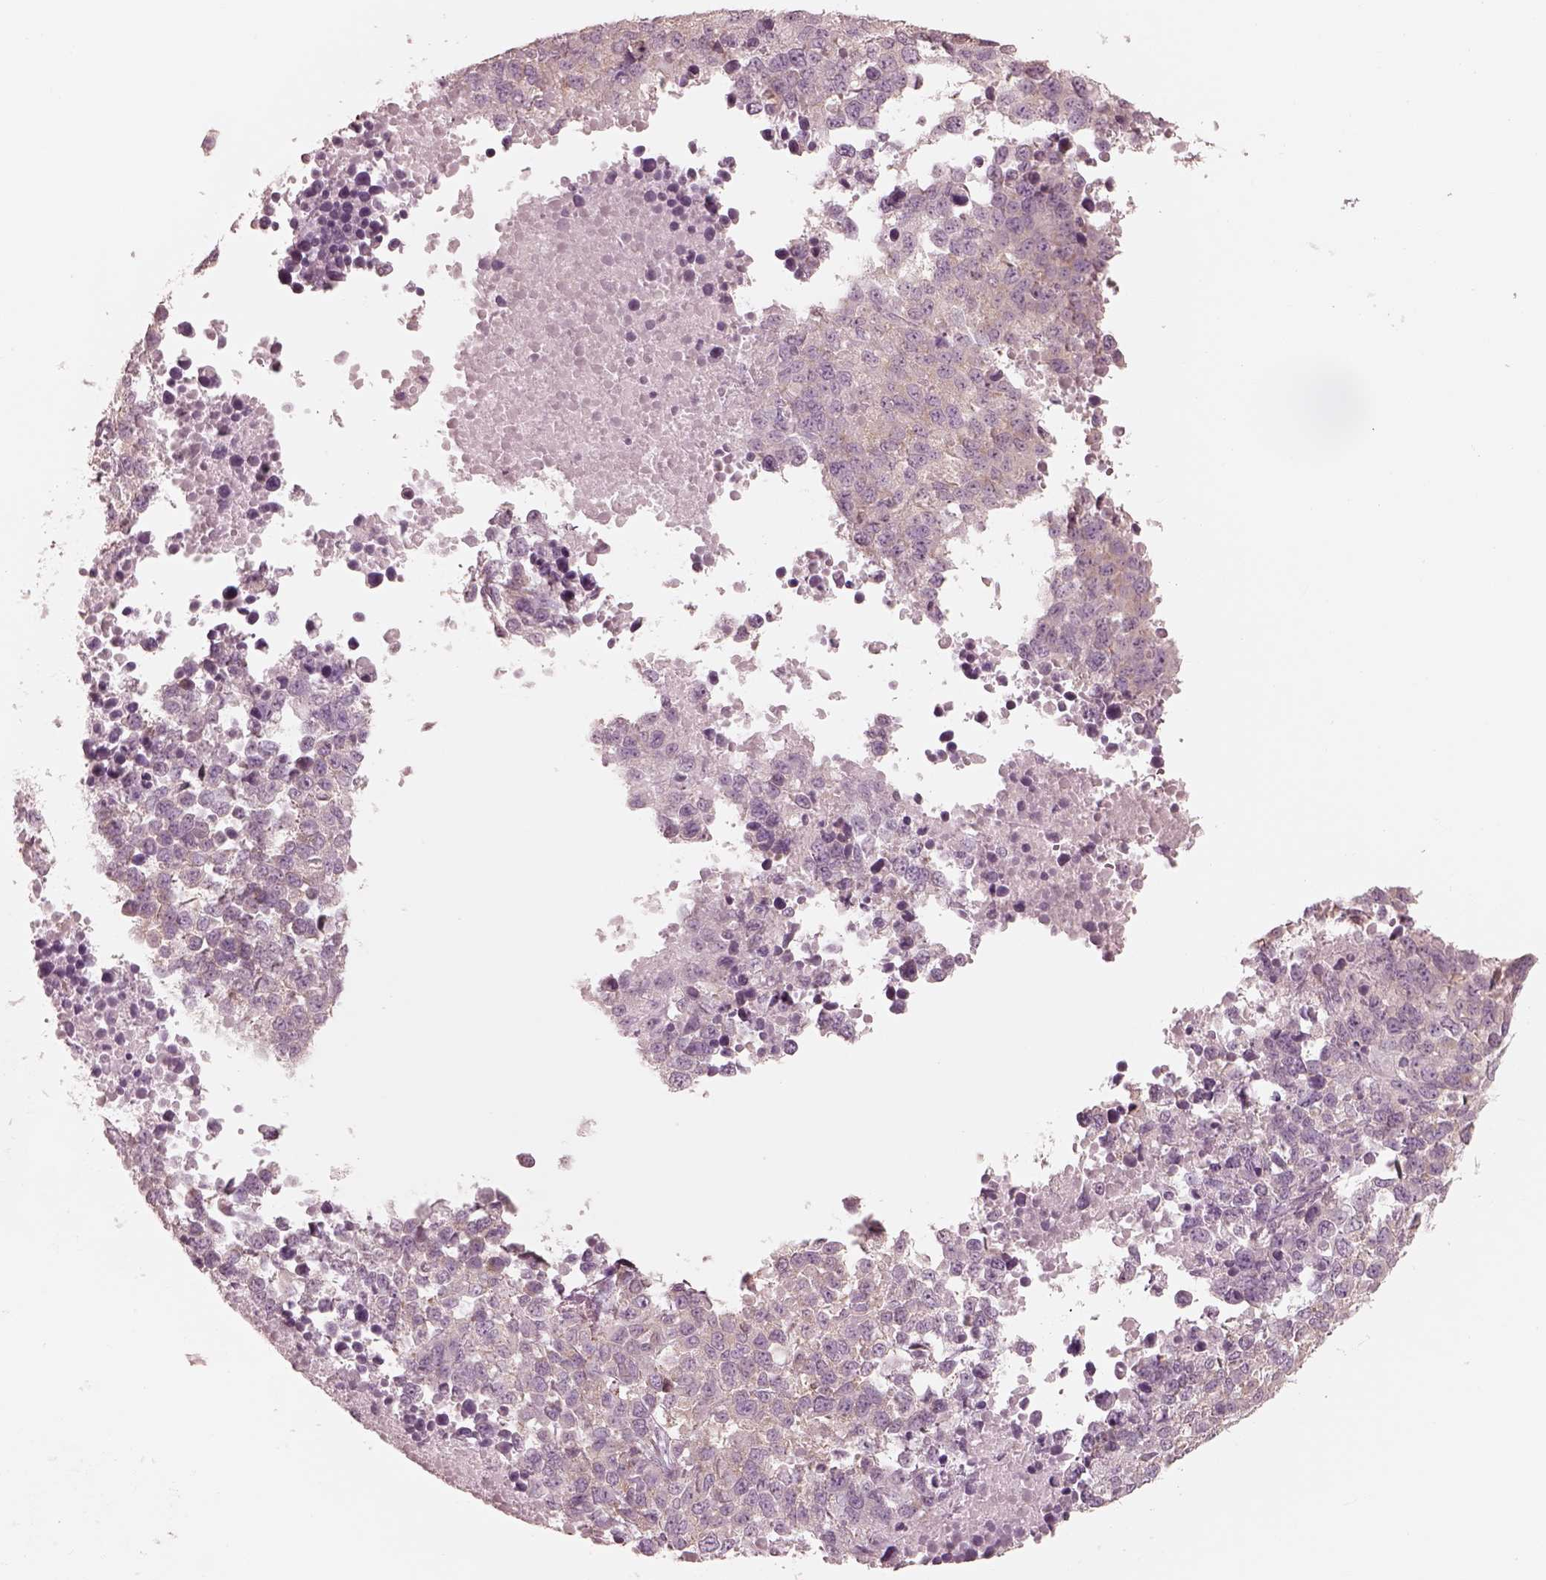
{"staining": {"intensity": "negative", "quantity": "none", "location": "none"}, "tissue": "melanoma", "cell_type": "Tumor cells", "image_type": "cancer", "snomed": [{"axis": "morphology", "description": "Malignant melanoma, Metastatic site"}, {"axis": "topography", "description": "Skin"}], "caption": "High magnification brightfield microscopy of melanoma stained with DAB (3,3'-diaminobenzidine) (brown) and counterstained with hematoxylin (blue): tumor cells show no significant positivity.", "gene": "RAB3C", "patient": {"sex": "male", "age": 84}}